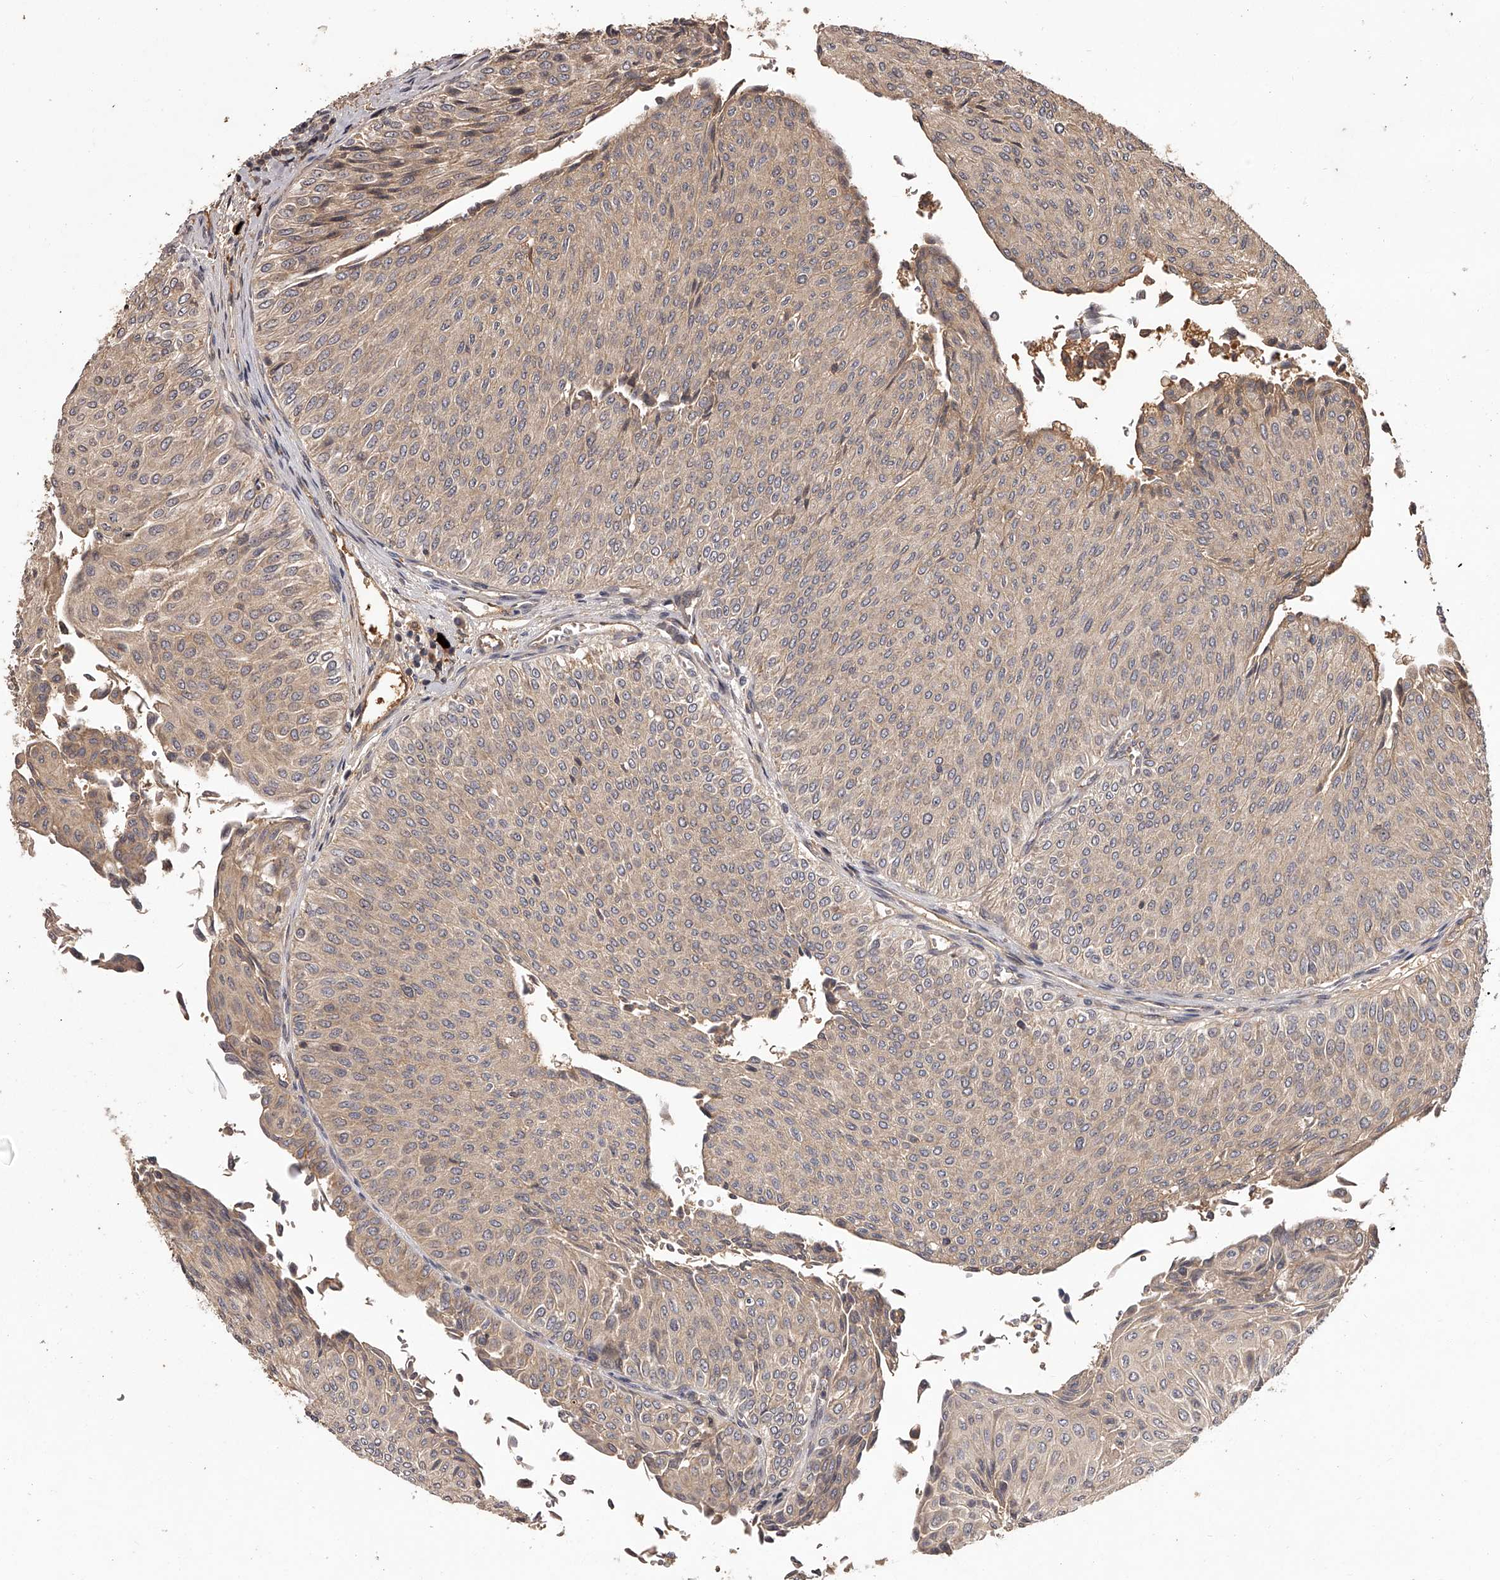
{"staining": {"intensity": "moderate", "quantity": "25%-75%", "location": "cytoplasmic/membranous"}, "tissue": "urothelial cancer", "cell_type": "Tumor cells", "image_type": "cancer", "snomed": [{"axis": "morphology", "description": "Urothelial carcinoma, Low grade"}, {"axis": "topography", "description": "Urinary bladder"}], "caption": "A high-resolution histopathology image shows immunohistochemistry staining of urothelial cancer, which reveals moderate cytoplasmic/membranous positivity in approximately 25%-75% of tumor cells.", "gene": "CRYZL1", "patient": {"sex": "male", "age": 78}}